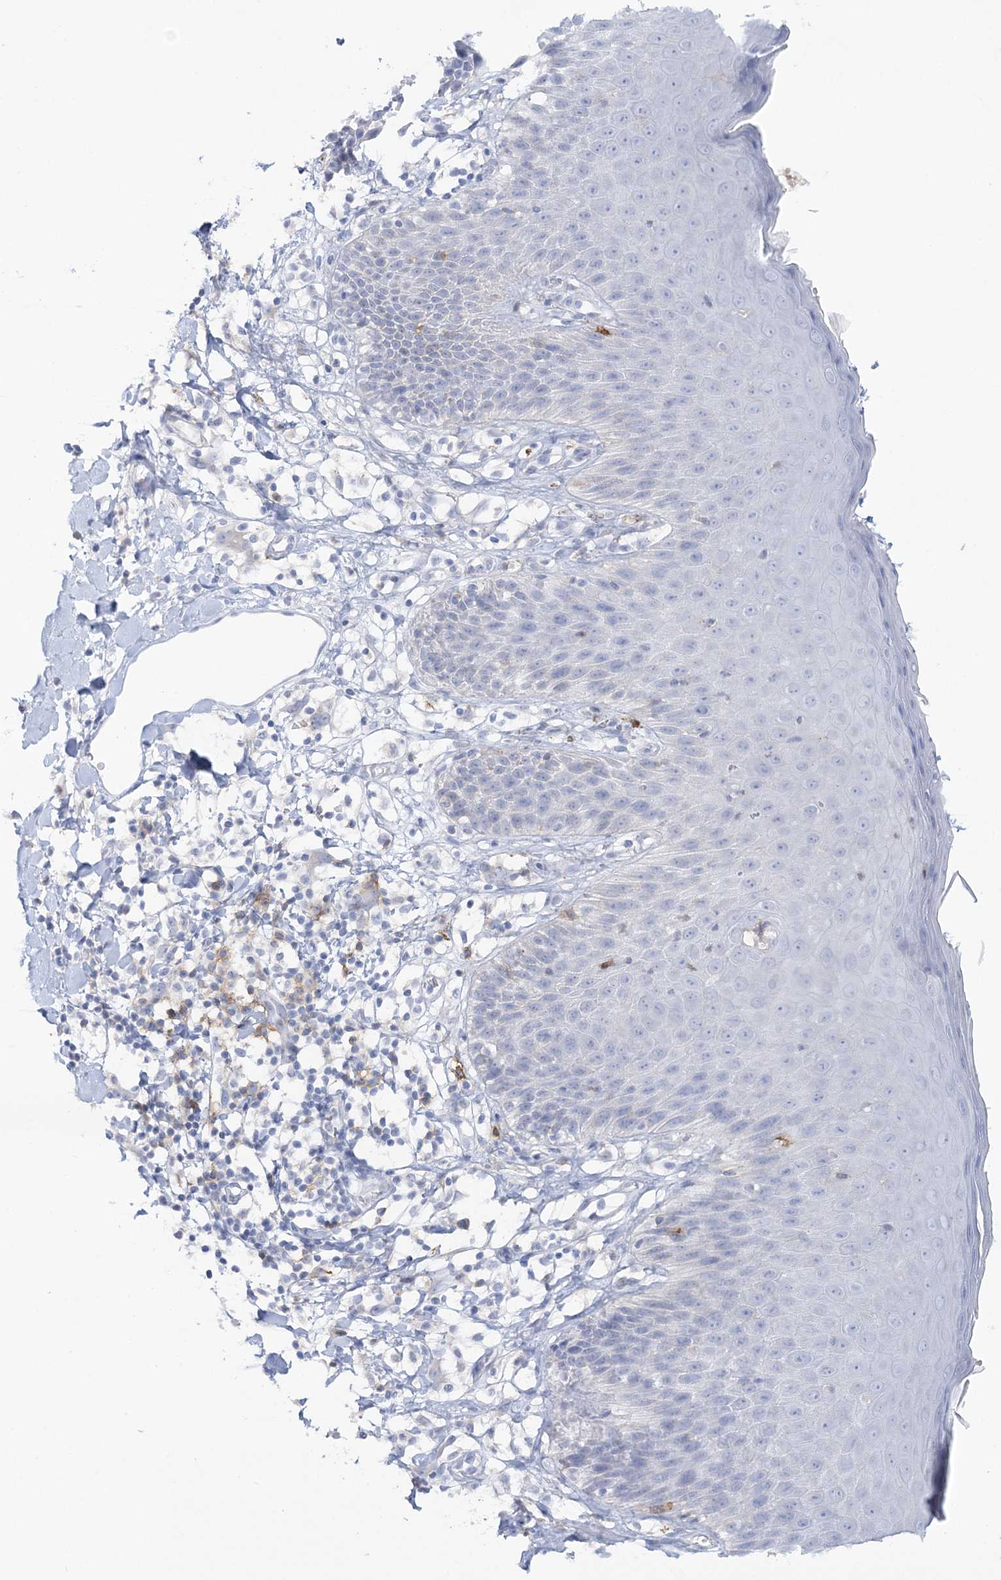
{"staining": {"intensity": "weak", "quantity": "<25%", "location": "cytoplasmic/membranous"}, "tissue": "skin", "cell_type": "Epidermal cells", "image_type": "normal", "snomed": [{"axis": "morphology", "description": "Normal tissue, NOS"}, {"axis": "topography", "description": "Vulva"}], "caption": "IHC image of unremarkable skin stained for a protein (brown), which reveals no staining in epidermal cells.", "gene": "WDSUB1", "patient": {"sex": "female", "age": 68}}